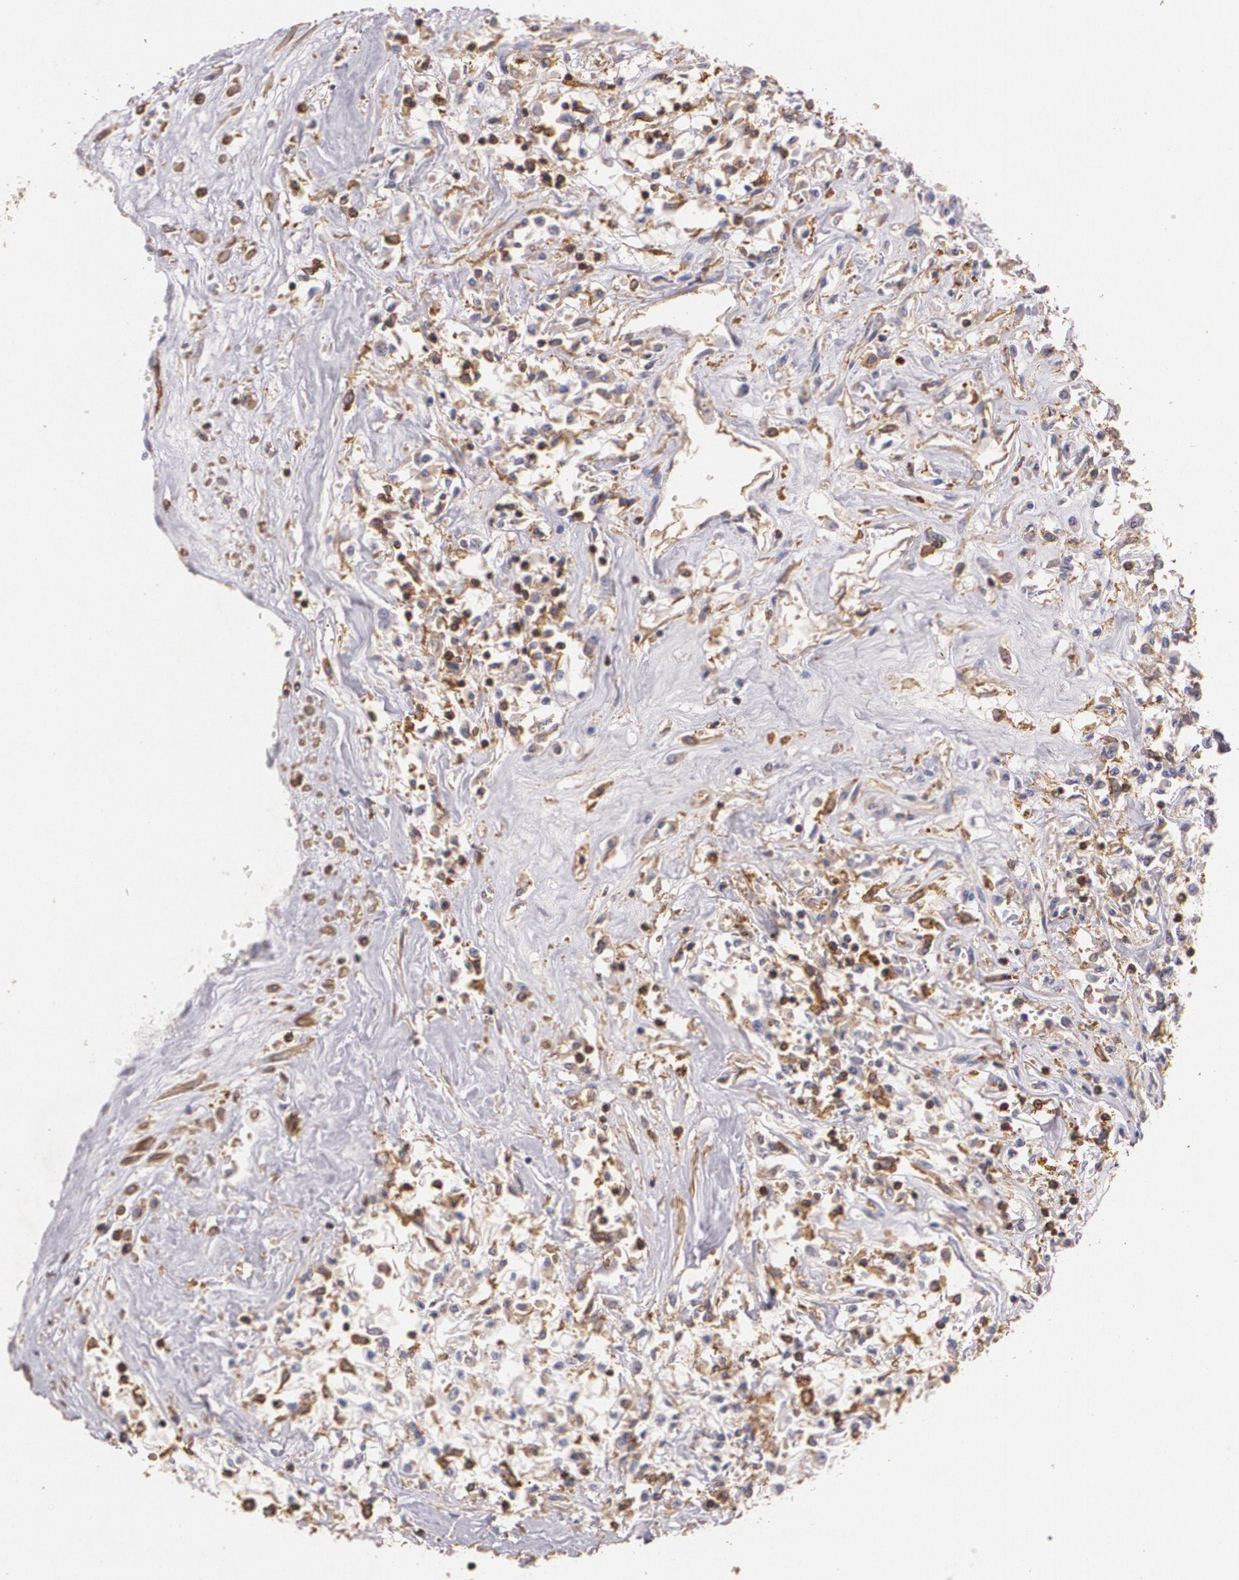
{"staining": {"intensity": "negative", "quantity": "none", "location": "none"}, "tissue": "renal cancer", "cell_type": "Tumor cells", "image_type": "cancer", "snomed": [{"axis": "morphology", "description": "Adenocarcinoma, NOS"}, {"axis": "topography", "description": "Kidney"}], "caption": "DAB immunohistochemical staining of human renal cancer shows no significant positivity in tumor cells.", "gene": "TGFBR1", "patient": {"sex": "male", "age": 78}}